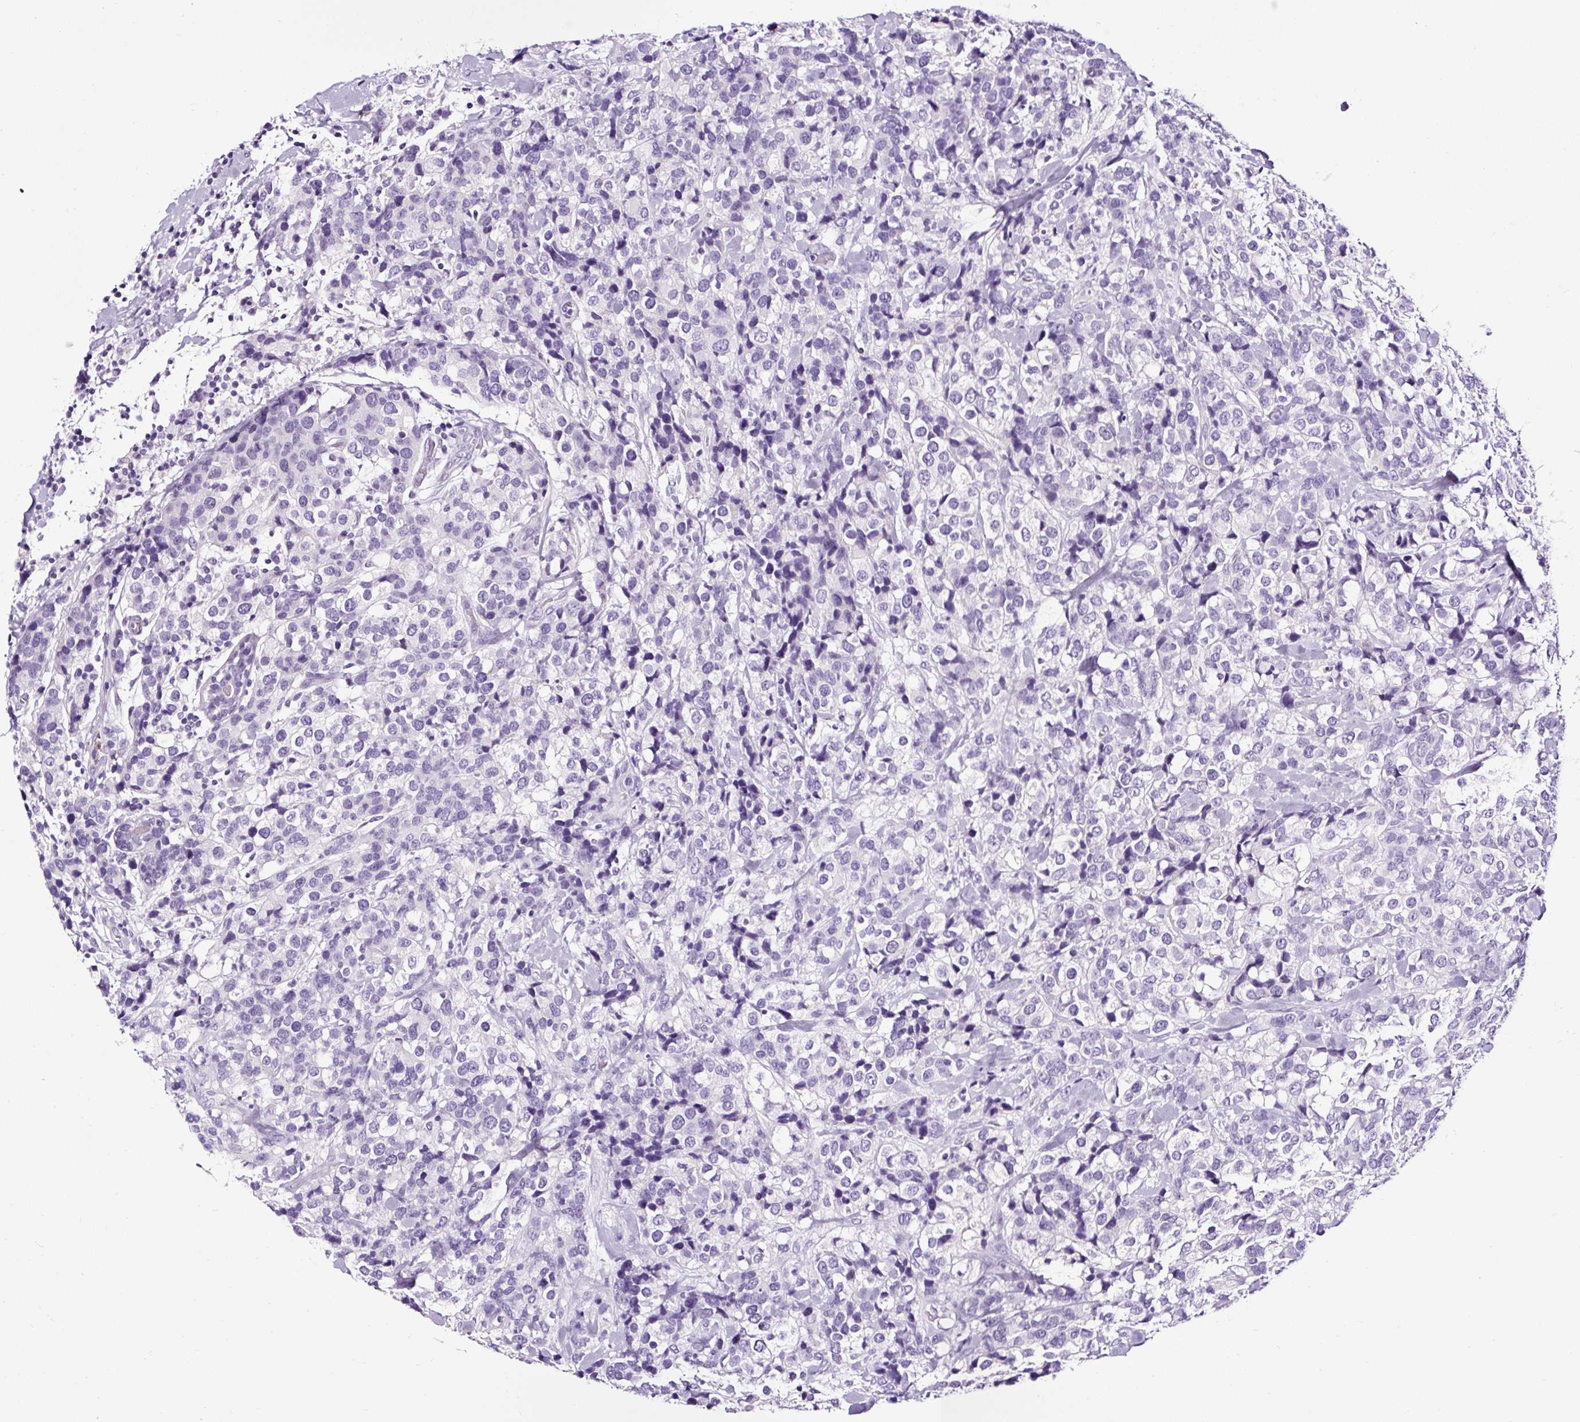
{"staining": {"intensity": "negative", "quantity": "none", "location": "none"}, "tissue": "breast cancer", "cell_type": "Tumor cells", "image_type": "cancer", "snomed": [{"axis": "morphology", "description": "Lobular carcinoma"}, {"axis": "topography", "description": "Breast"}], "caption": "Histopathology image shows no protein expression in tumor cells of breast cancer tissue.", "gene": "SLC7A8", "patient": {"sex": "female", "age": 59}}